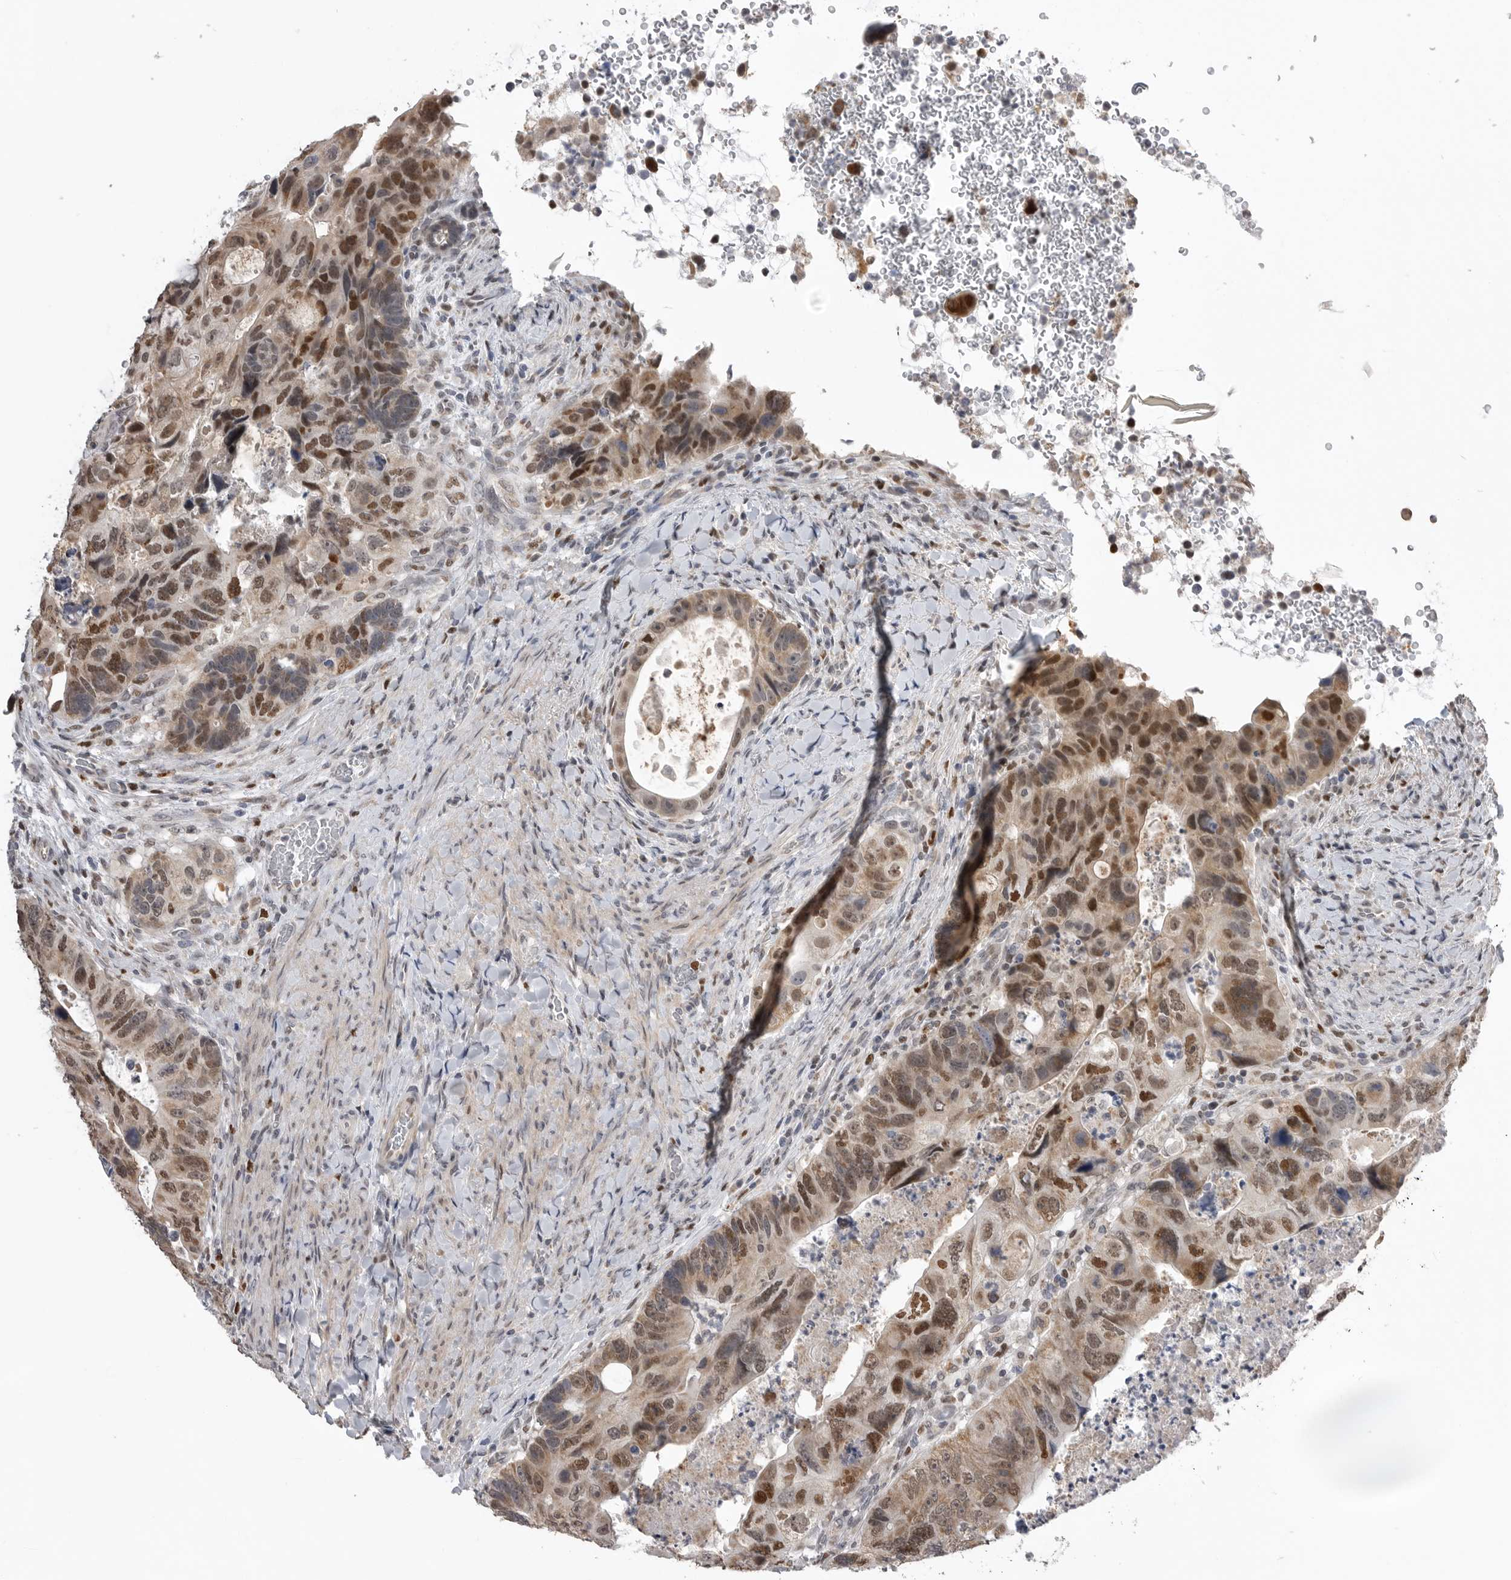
{"staining": {"intensity": "strong", "quantity": ">75%", "location": "nuclear"}, "tissue": "colorectal cancer", "cell_type": "Tumor cells", "image_type": "cancer", "snomed": [{"axis": "morphology", "description": "Adenocarcinoma, NOS"}, {"axis": "topography", "description": "Rectum"}], "caption": "A brown stain highlights strong nuclear expression of a protein in human colorectal cancer (adenocarcinoma) tumor cells.", "gene": "SMARCC1", "patient": {"sex": "male", "age": 59}}